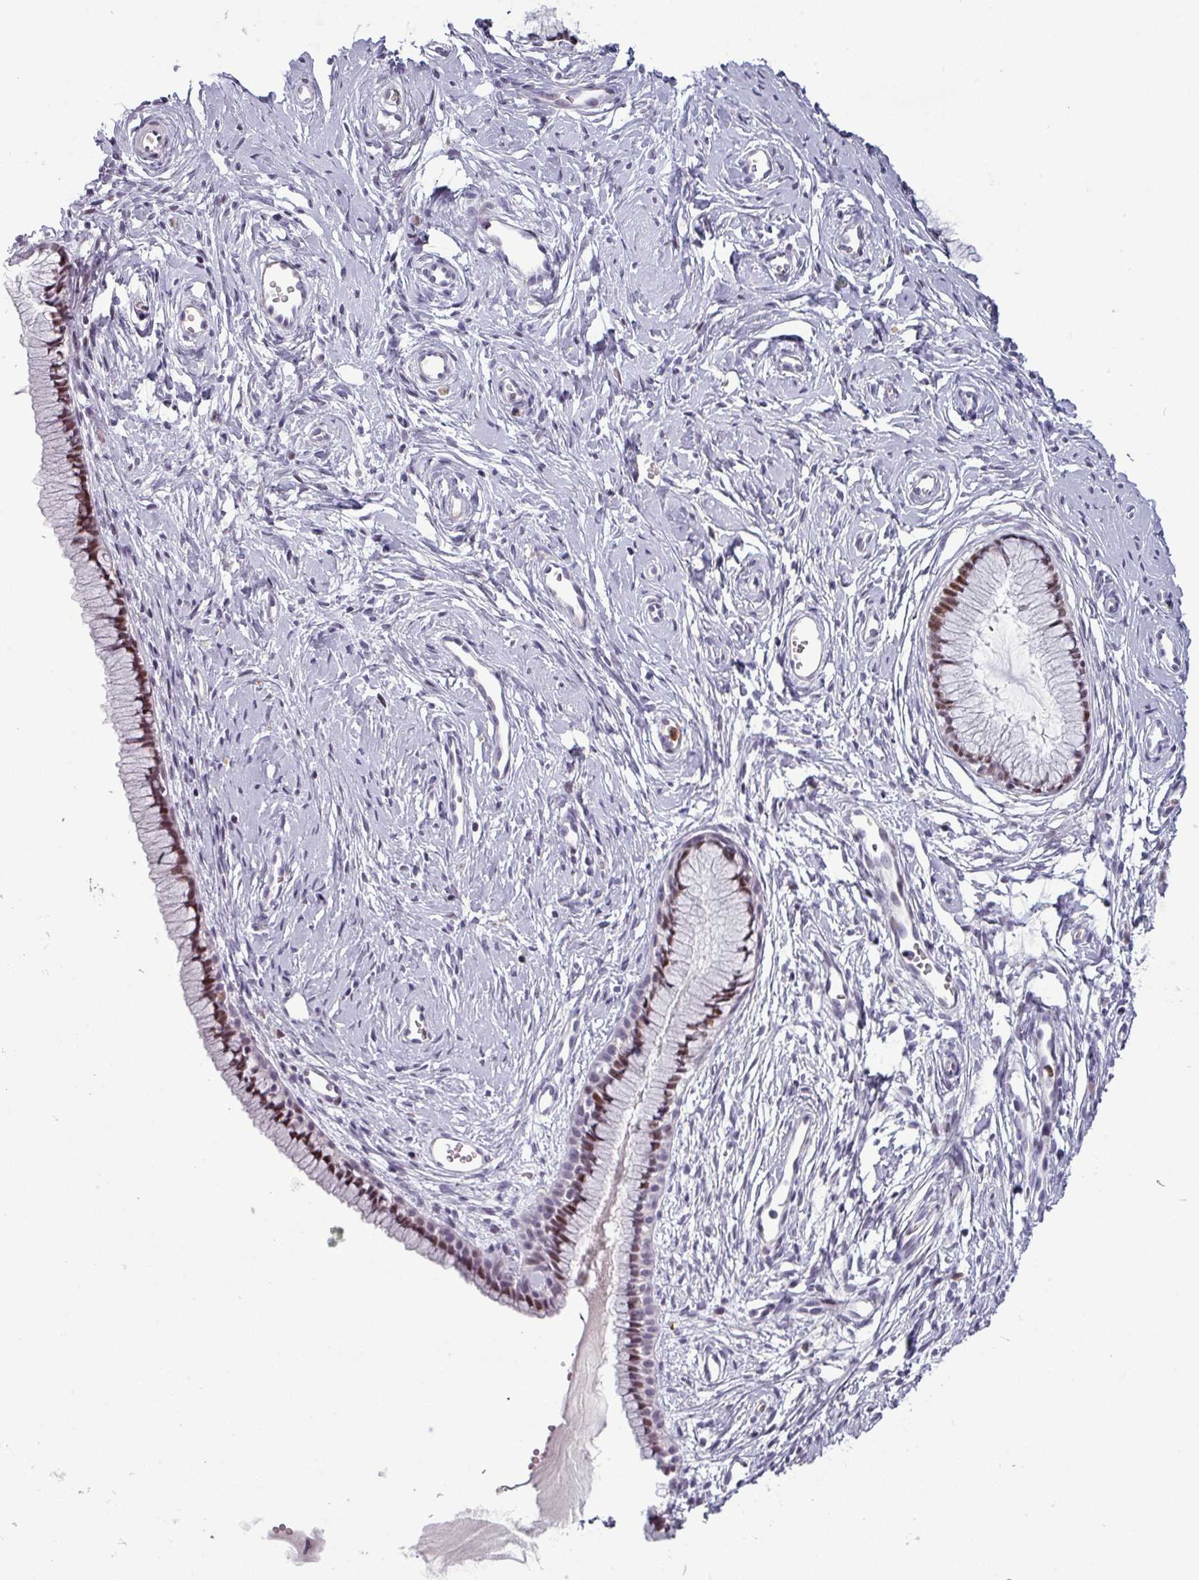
{"staining": {"intensity": "moderate", "quantity": "25%-75%", "location": "nuclear"}, "tissue": "cervix", "cell_type": "Glandular cells", "image_type": "normal", "snomed": [{"axis": "morphology", "description": "Normal tissue, NOS"}, {"axis": "topography", "description": "Cervix"}], "caption": "A brown stain labels moderate nuclear staining of a protein in glandular cells of benign human cervix.", "gene": "TMEFF1", "patient": {"sex": "female", "age": 40}}